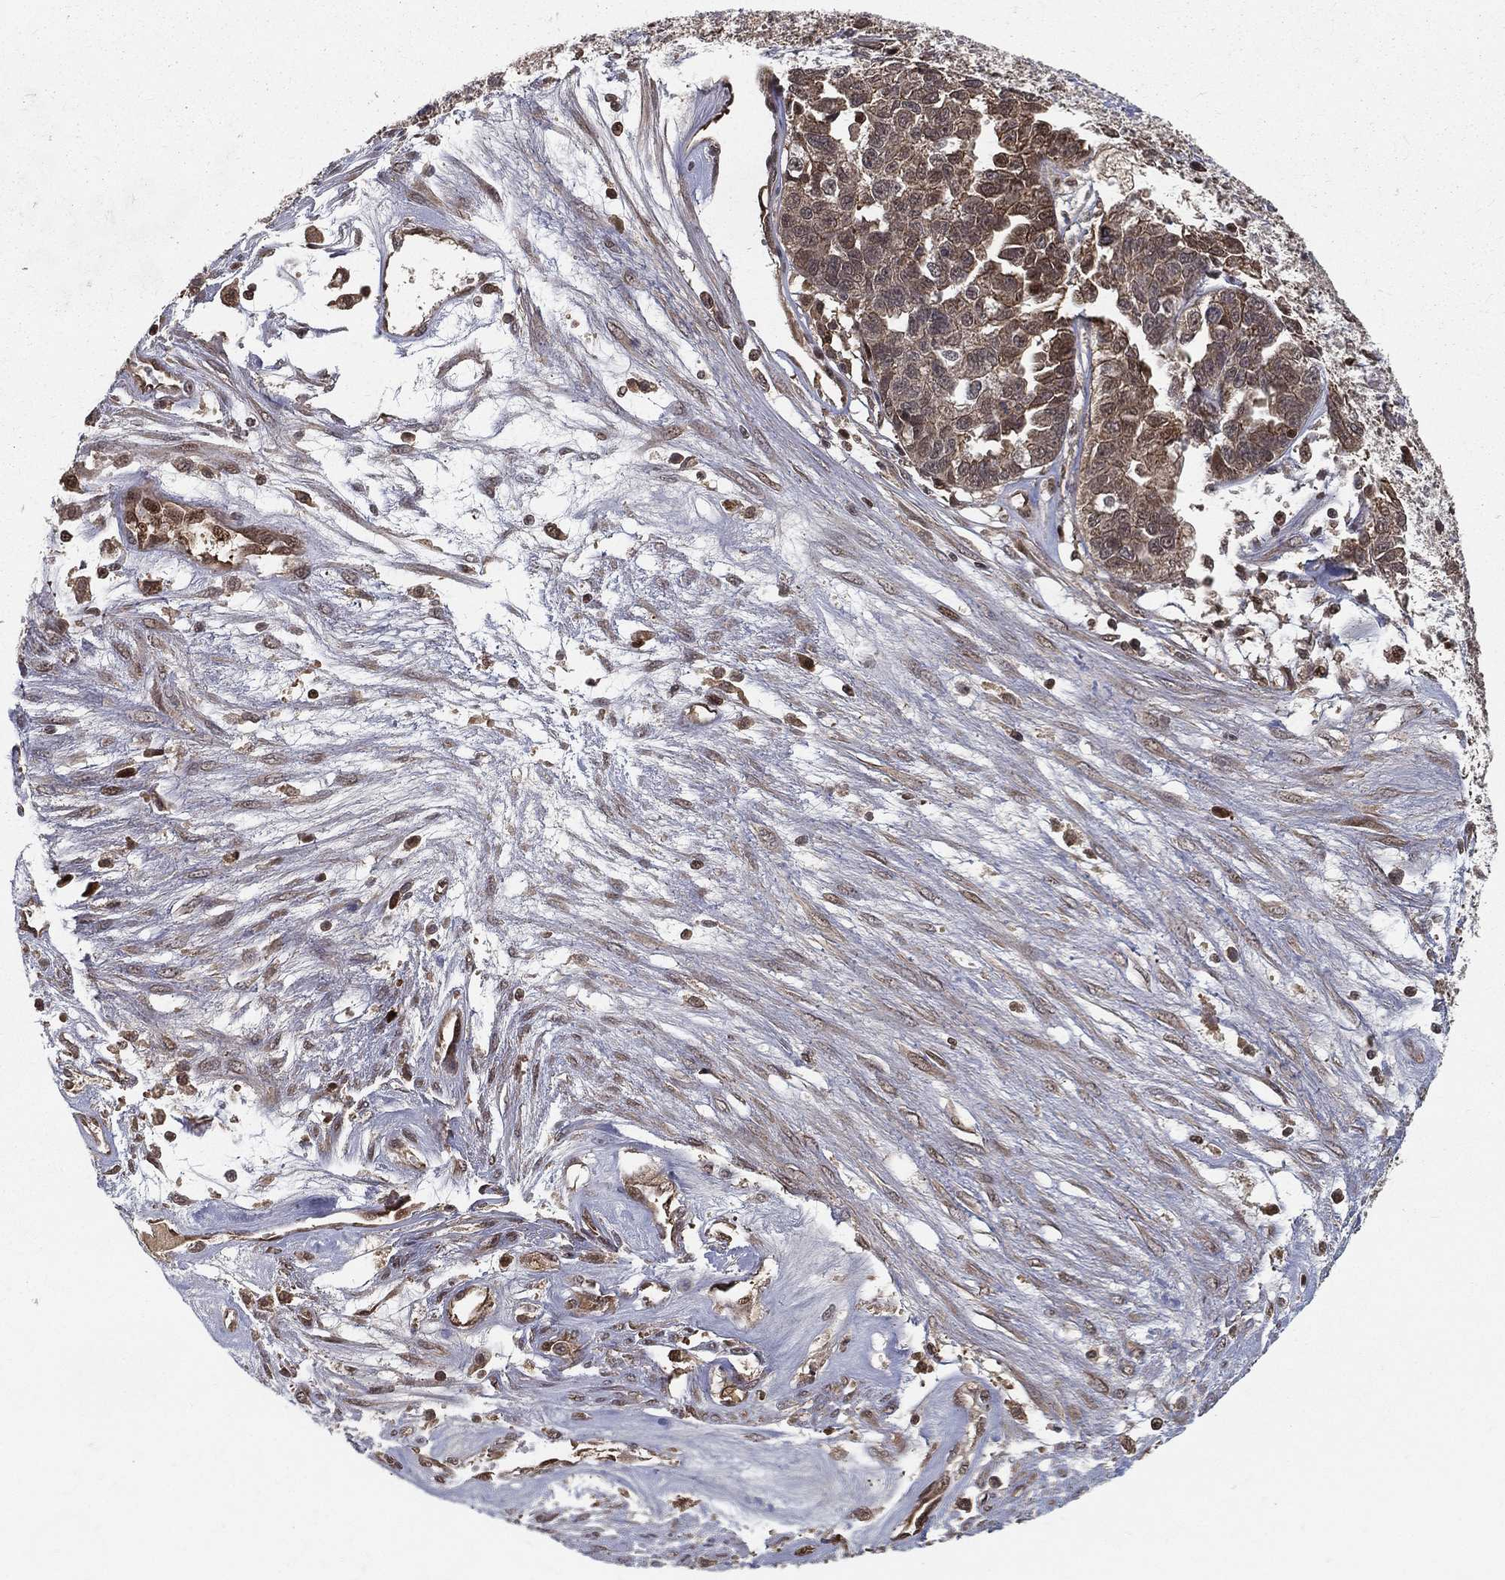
{"staining": {"intensity": "moderate", "quantity": "25%-75%", "location": "cytoplasmic/membranous"}, "tissue": "ovarian cancer", "cell_type": "Tumor cells", "image_type": "cancer", "snomed": [{"axis": "morphology", "description": "Cystadenocarcinoma, serous, NOS"}, {"axis": "topography", "description": "Ovary"}], "caption": "About 25%-75% of tumor cells in human serous cystadenocarcinoma (ovarian) reveal moderate cytoplasmic/membranous protein staining as visualized by brown immunohistochemical staining.", "gene": "SLC6A6", "patient": {"sex": "female", "age": 87}}